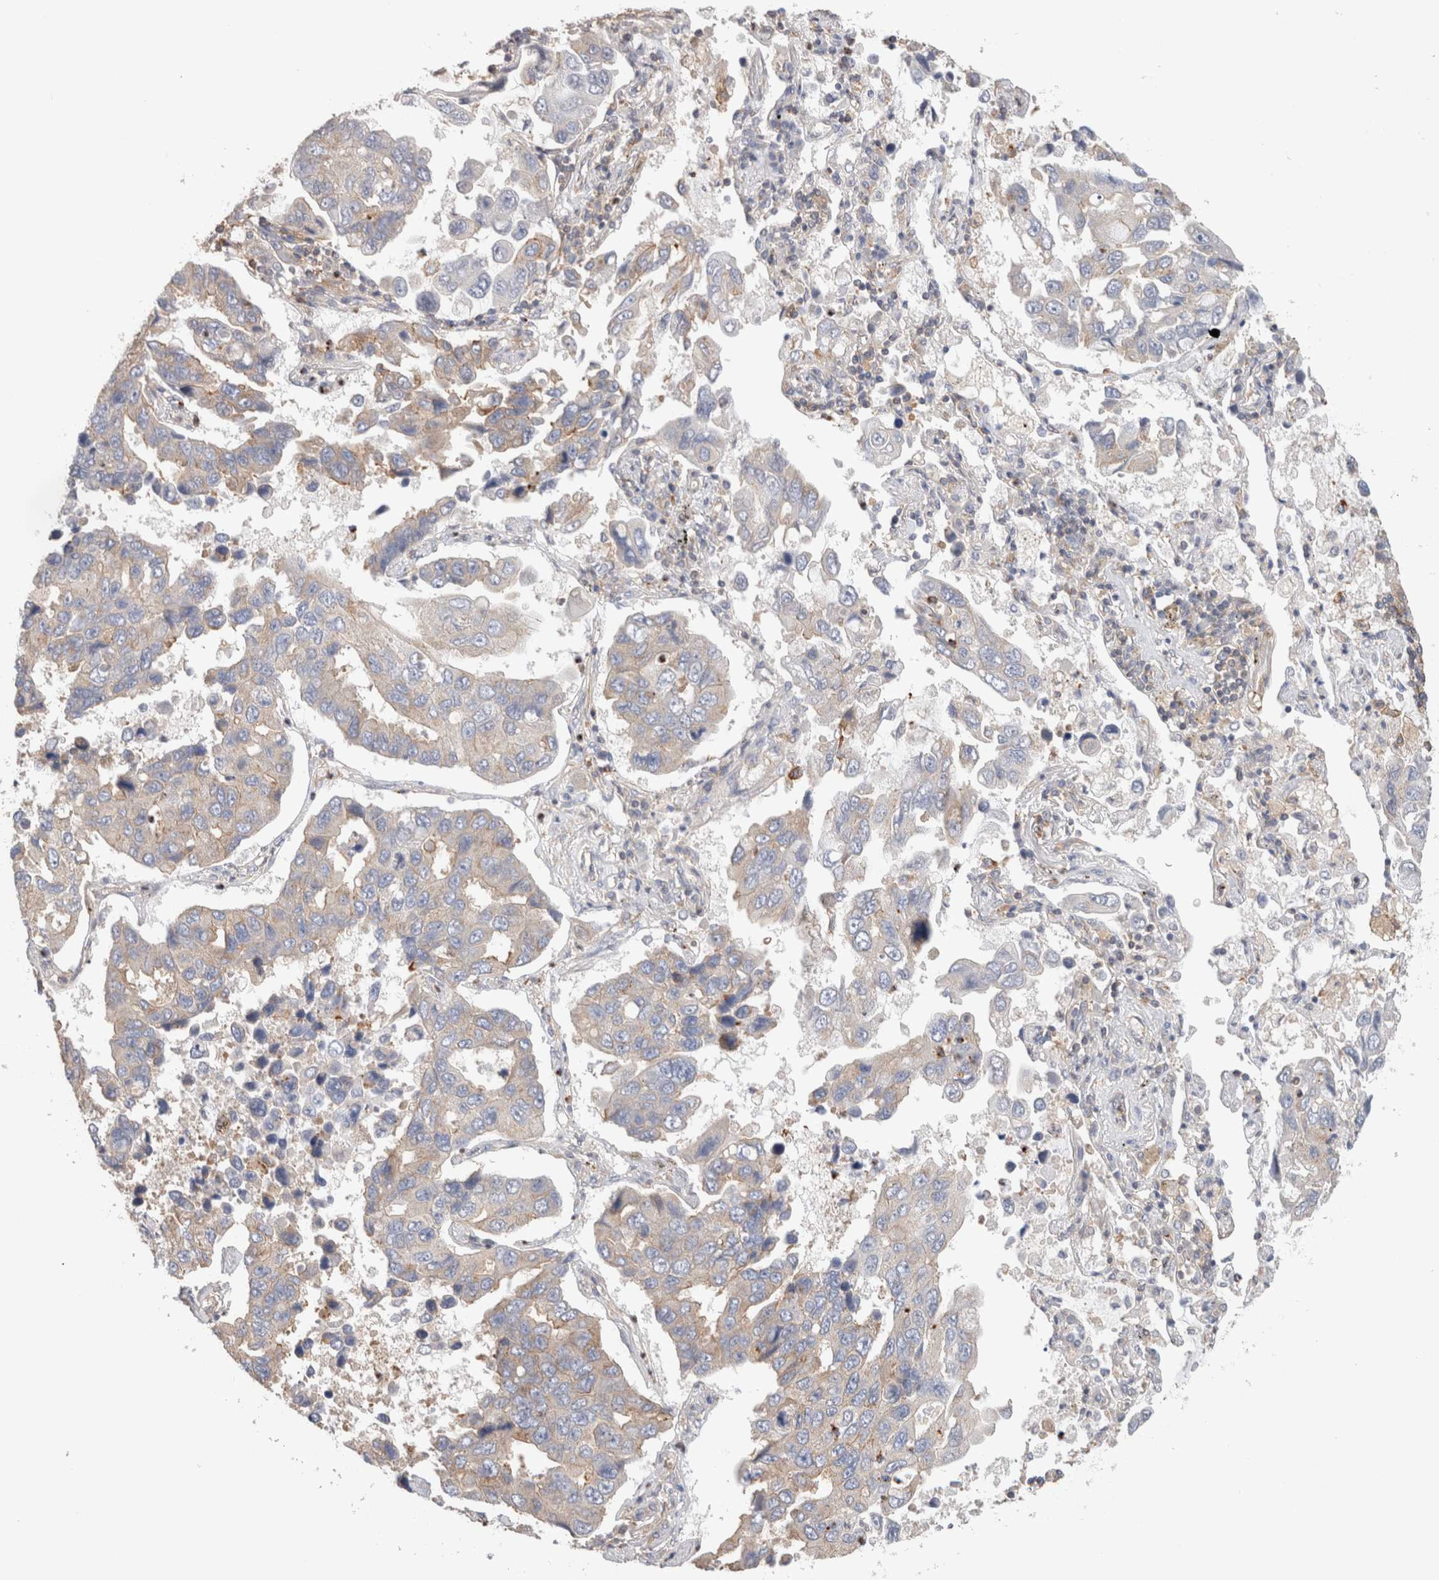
{"staining": {"intensity": "weak", "quantity": "<25%", "location": "cytoplasmic/membranous"}, "tissue": "lung cancer", "cell_type": "Tumor cells", "image_type": "cancer", "snomed": [{"axis": "morphology", "description": "Adenocarcinoma, NOS"}, {"axis": "topography", "description": "Lung"}], "caption": "IHC image of neoplastic tissue: human lung cancer stained with DAB demonstrates no significant protein positivity in tumor cells.", "gene": "CFAP418", "patient": {"sex": "male", "age": 64}}